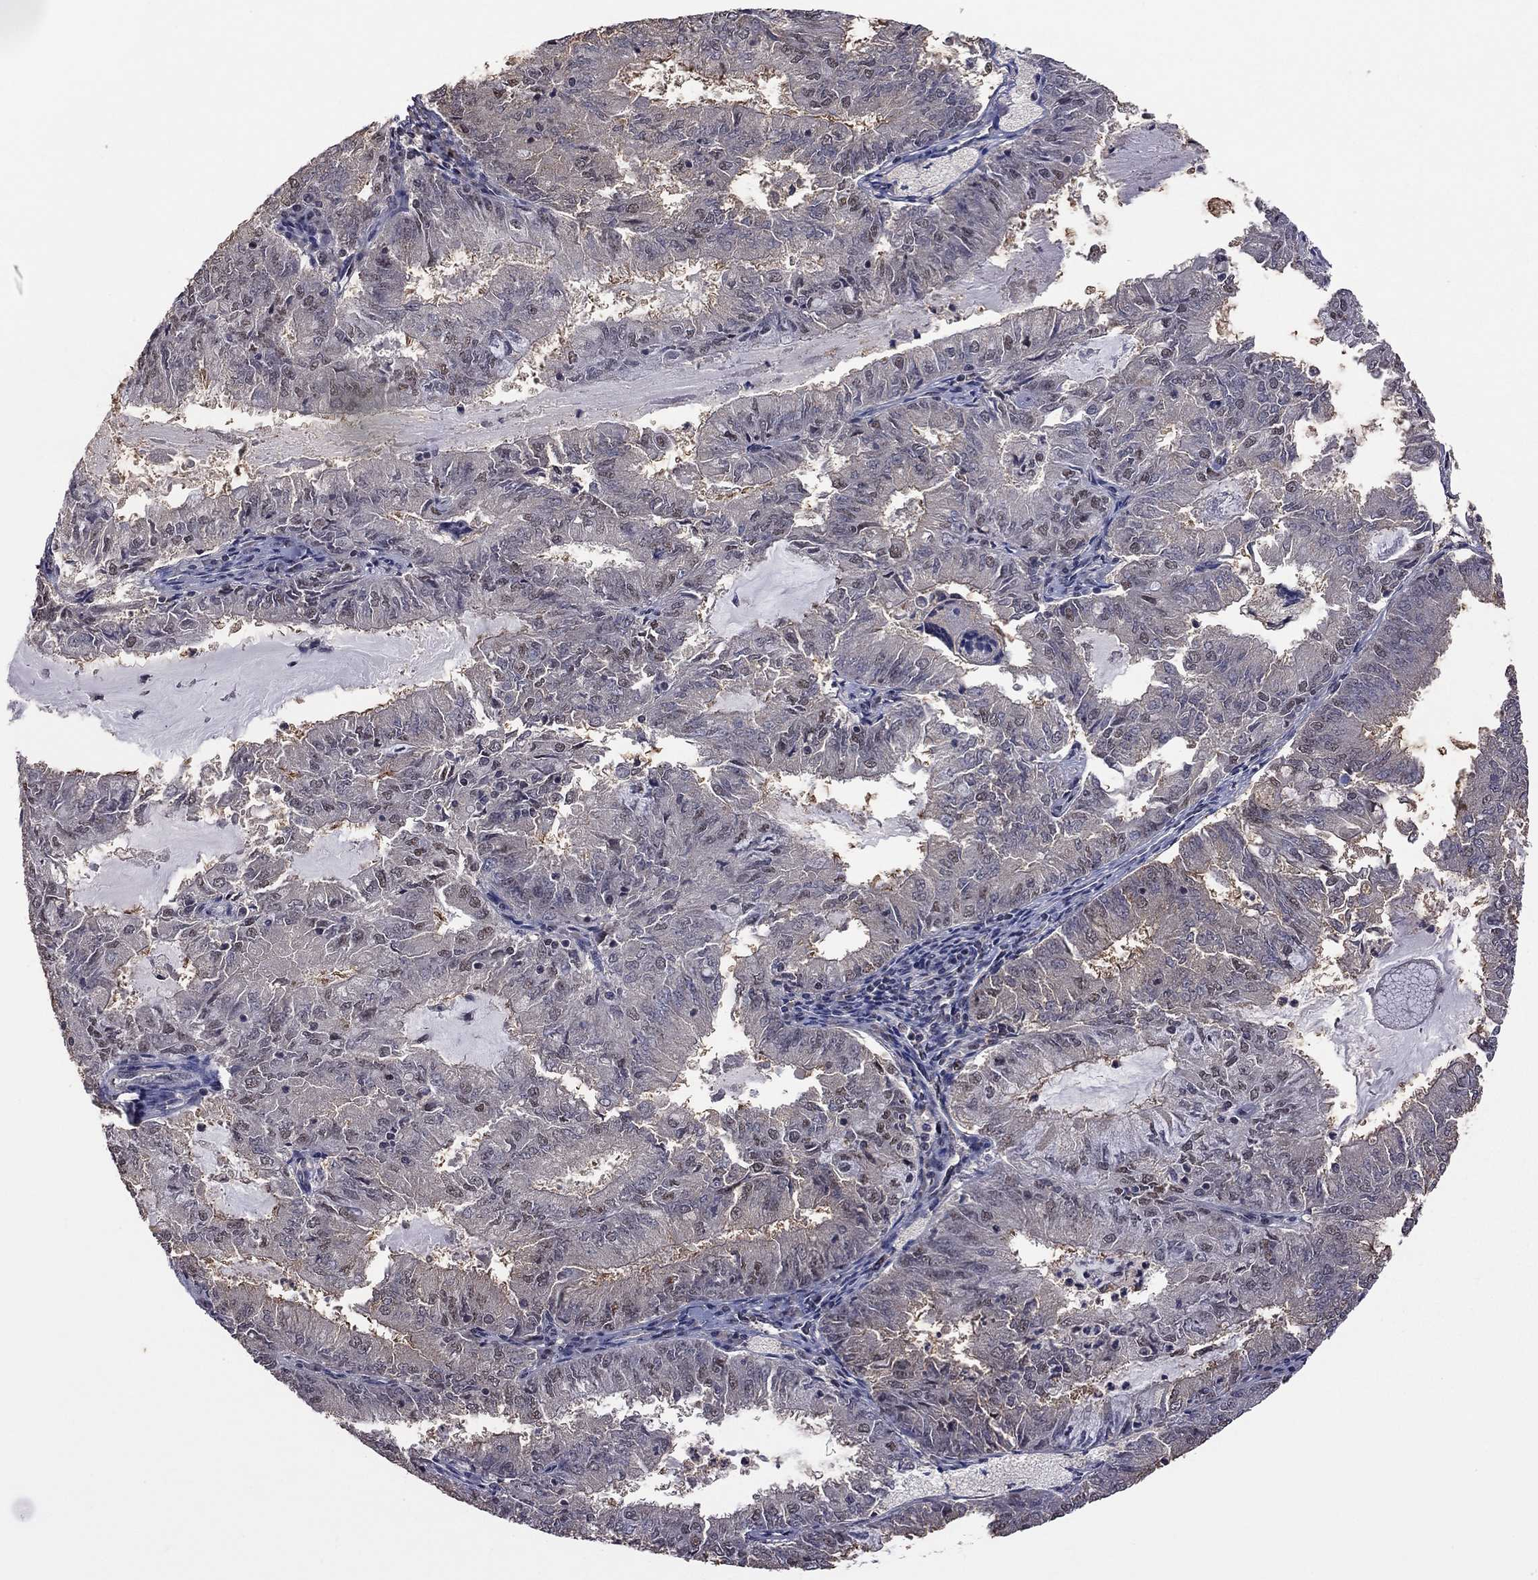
{"staining": {"intensity": "negative", "quantity": "none", "location": "none"}, "tissue": "endometrial cancer", "cell_type": "Tumor cells", "image_type": "cancer", "snomed": [{"axis": "morphology", "description": "Adenocarcinoma, NOS"}, {"axis": "topography", "description": "Endometrium"}], "caption": "A high-resolution micrograph shows immunohistochemistry (IHC) staining of endometrial cancer (adenocarcinoma), which shows no significant positivity in tumor cells.", "gene": "TSNARE1", "patient": {"sex": "female", "age": 57}}